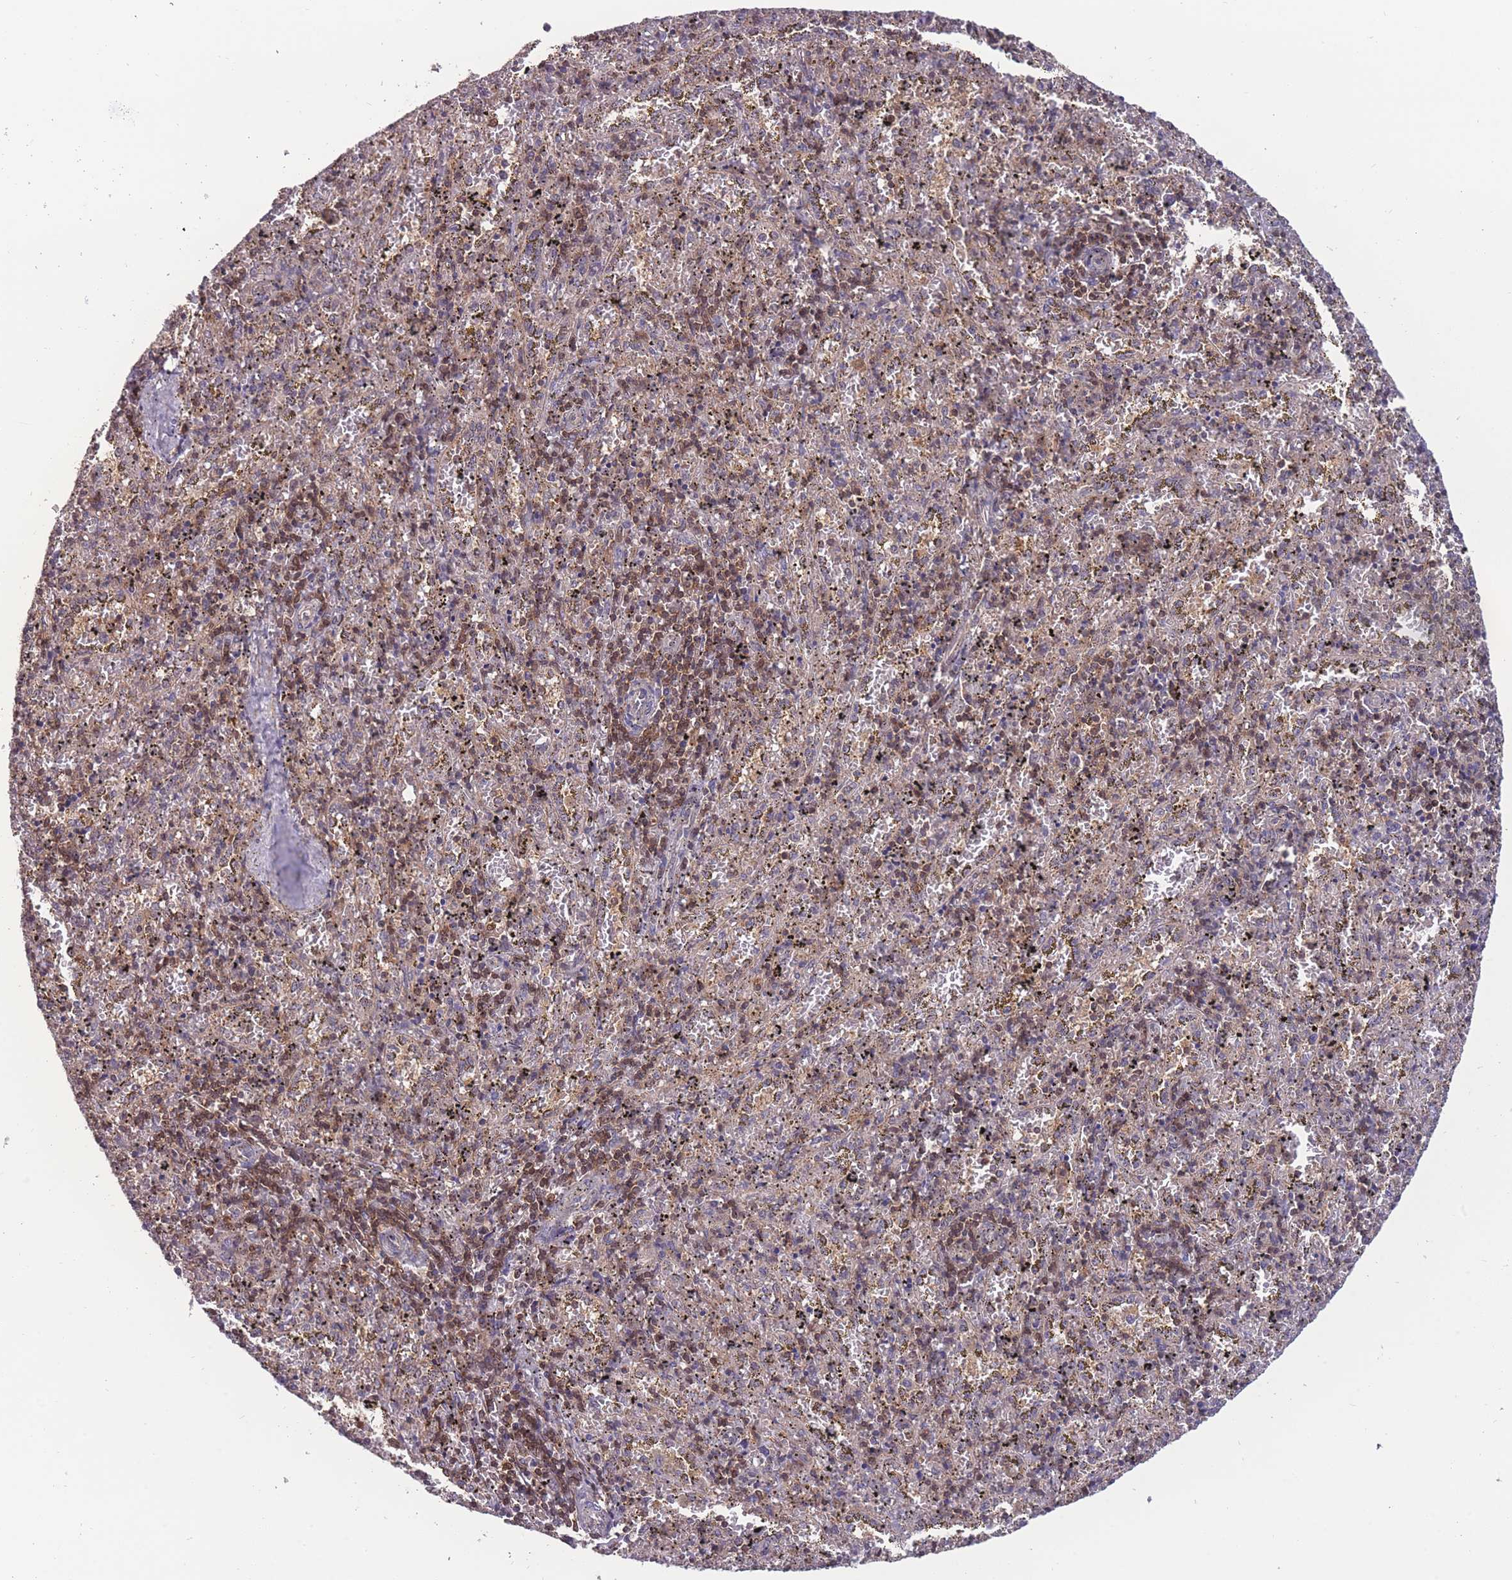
{"staining": {"intensity": "moderate", "quantity": "<25%", "location": "cytoplasmic/membranous"}, "tissue": "spleen", "cell_type": "Cells in red pulp", "image_type": "normal", "snomed": [{"axis": "morphology", "description": "Normal tissue, NOS"}, {"axis": "topography", "description": "Spleen"}], "caption": "Immunohistochemical staining of normal human spleen reveals moderate cytoplasmic/membranous protein staining in approximately <25% of cells in red pulp. The staining was performed using DAB (3,3'-diaminobenzidine) to visualize the protein expression in brown, while the nuclei were stained in blue with hematoxylin (Magnification: 20x).", "gene": "UBE2NL", "patient": {"sex": "male", "age": 11}}